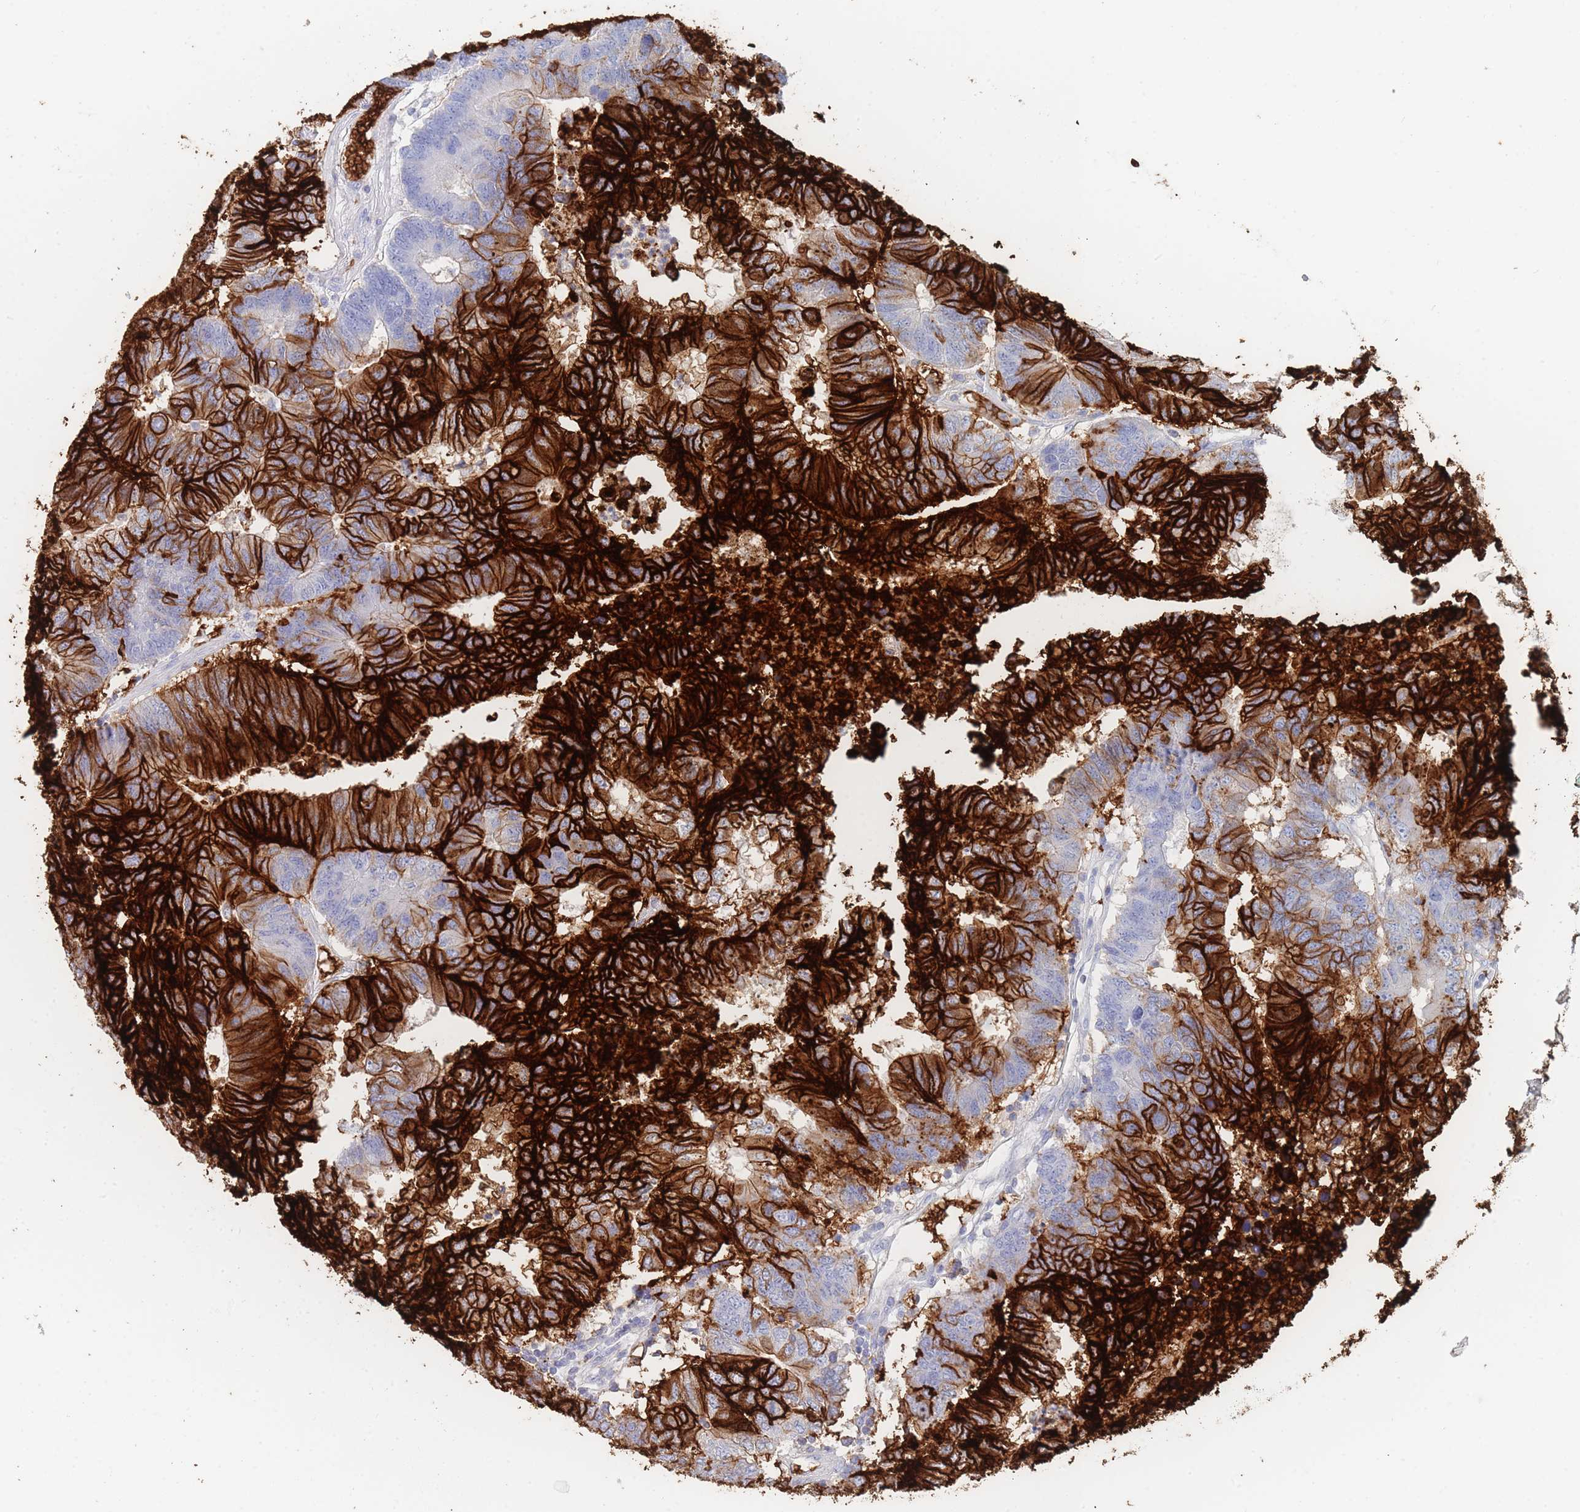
{"staining": {"intensity": "strong", "quantity": "25%-75%", "location": "cytoplasmic/membranous"}, "tissue": "colorectal cancer", "cell_type": "Tumor cells", "image_type": "cancer", "snomed": [{"axis": "morphology", "description": "Adenocarcinoma, NOS"}, {"axis": "topography", "description": "Colon"}], "caption": "Immunohistochemical staining of colorectal cancer displays high levels of strong cytoplasmic/membranous expression in about 25%-75% of tumor cells. (DAB (3,3'-diaminobenzidine) IHC with brightfield microscopy, high magnification).", "gene": "SLC2A1", "patient": {"sex": "female", "age": 48}}